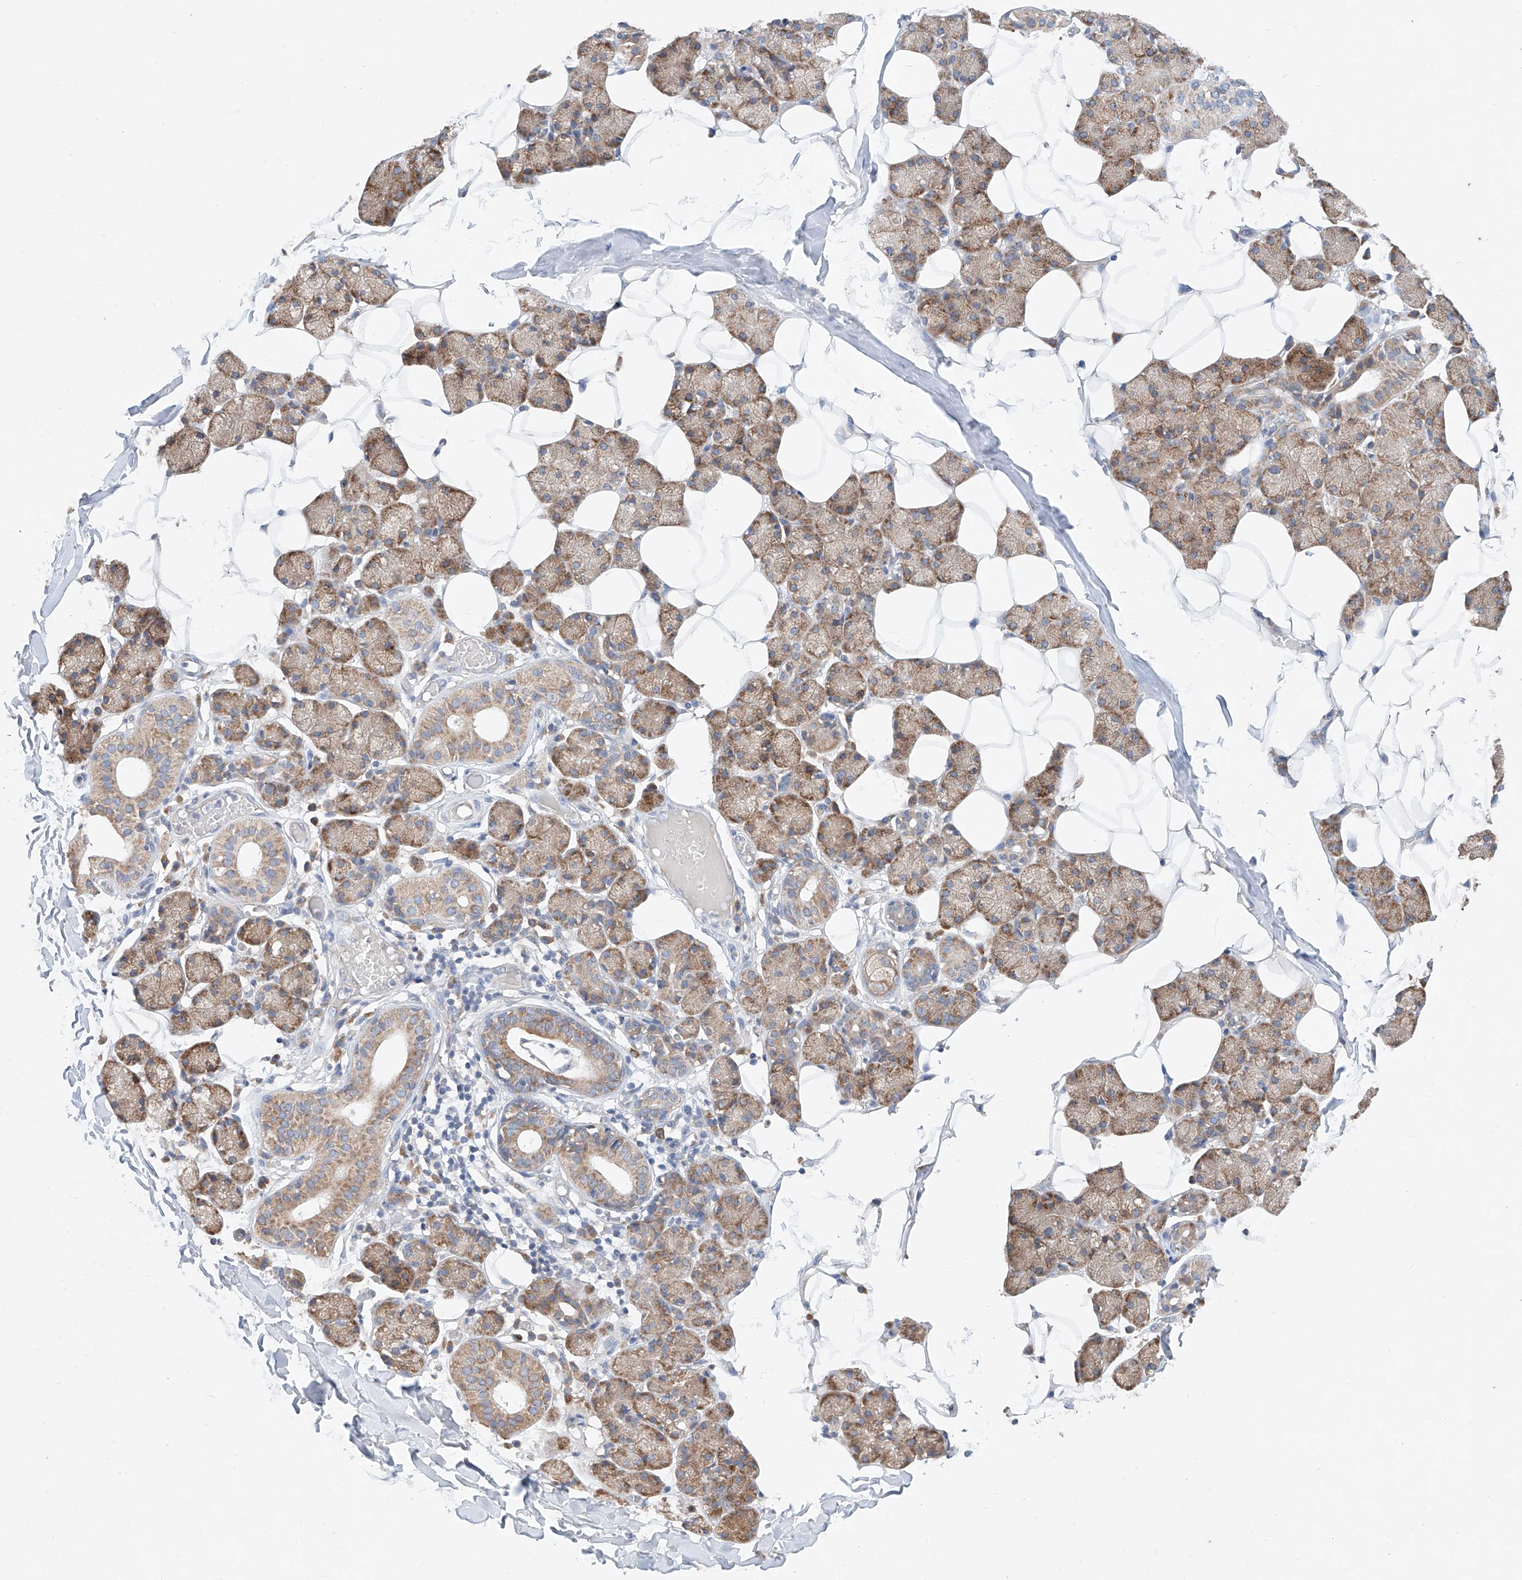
{"staining": {"intensity": "moderate", "quantity": "25%-75%", "location": "cytoplasmic/membranous"}, "tissue": "salivary gland", "cell_type": "Glandular cells", "image_type": "normal", "snomed": [{"axis": "morphology", "description": "Normal tissue, NOS"}, {"axis": "topography", "description": "Salivary gland"}], "caption": "Protein staining by immunohistochemistry reveals moderate cytoplasmic/membranous positivity in about 25%-75% of glandular cells in normal salivary gland. The protein is shown in brown color, while the nuclei are stained blue.", "gene": "FASTK", "patient": {"sex": "female", "age": 33}}